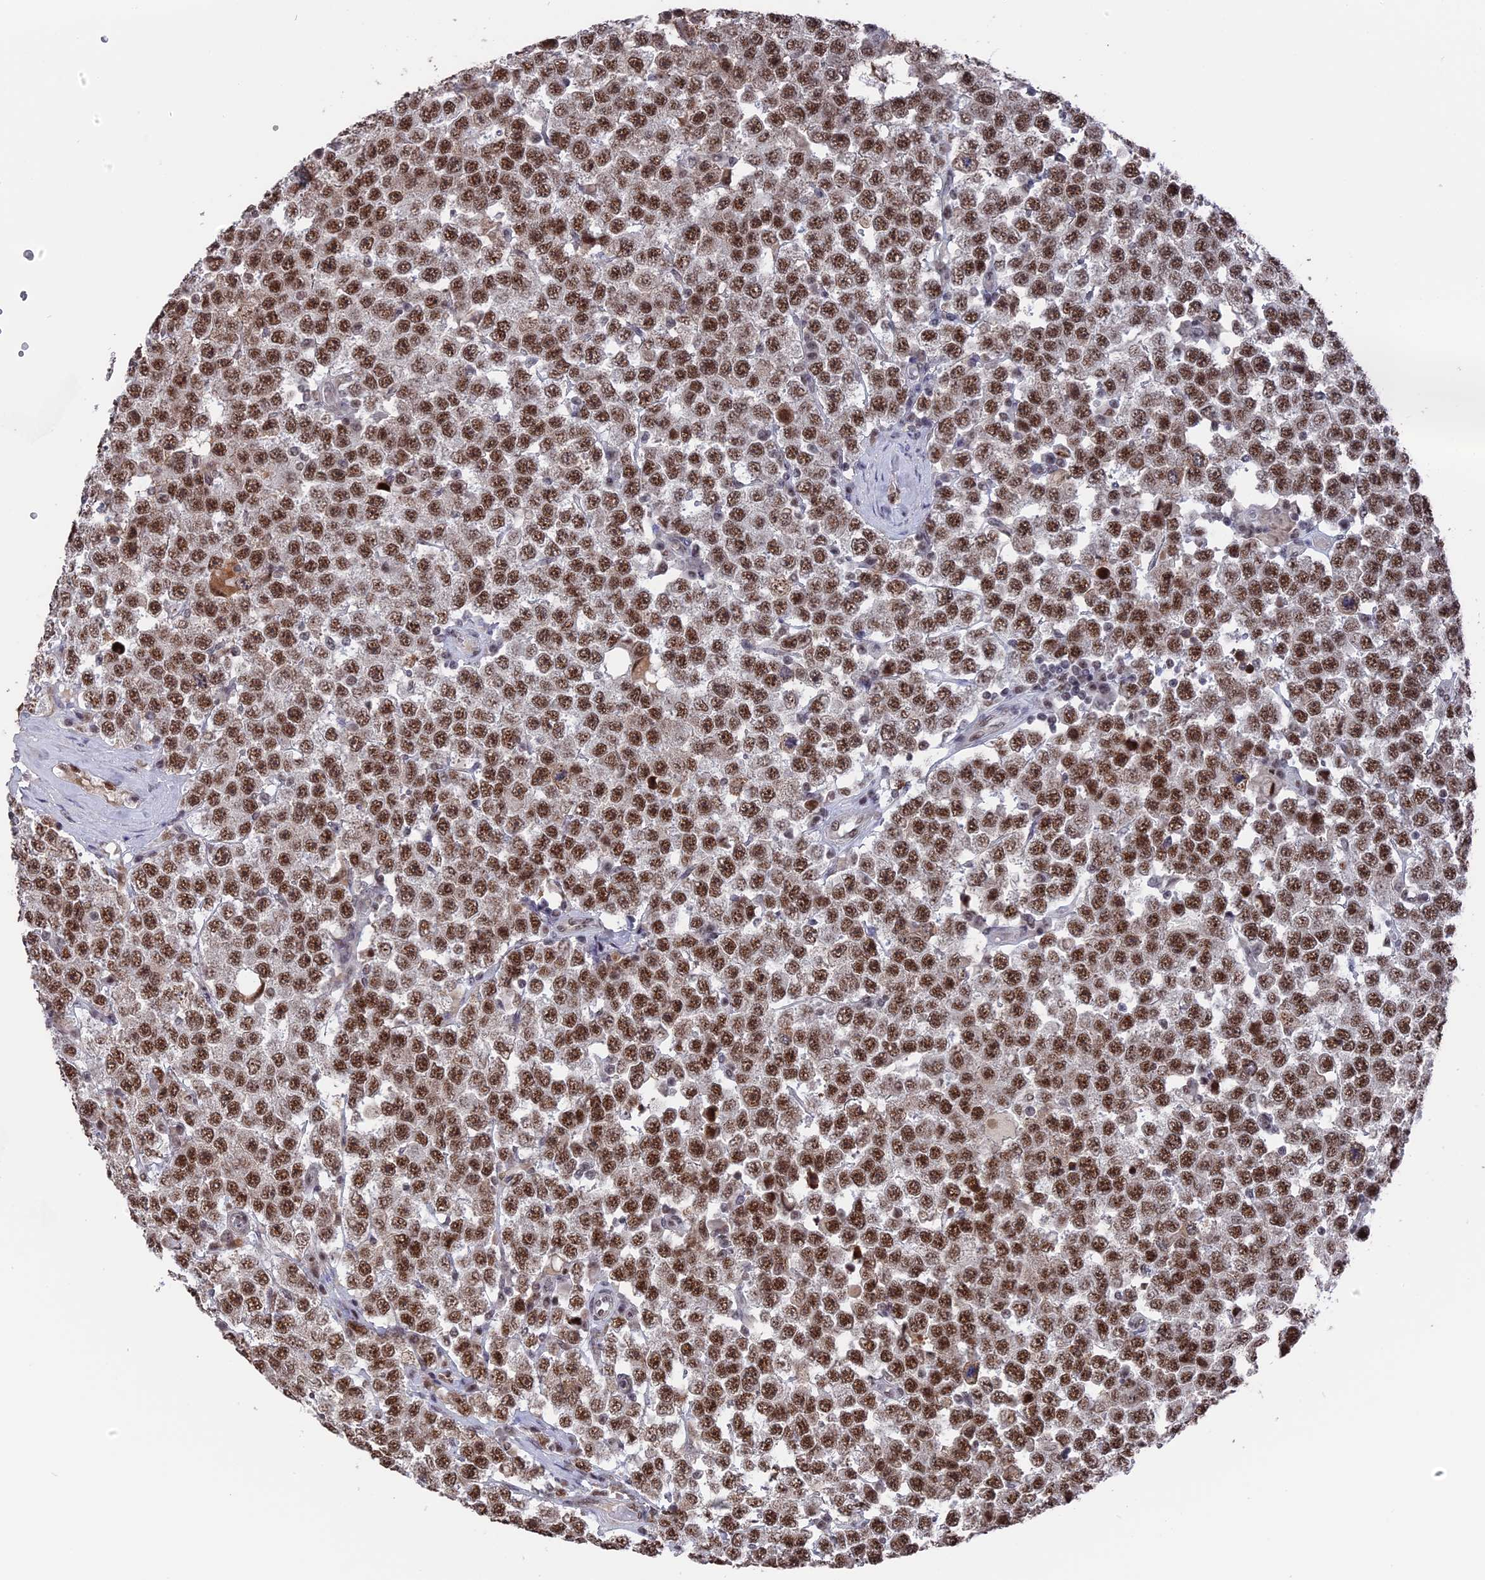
{"staining": {"intensity": "moderate", "quantity": ">75%", "location": "nuclear"}, "tissue": "testis cancer", "cell_type": "Tumor cells", "image_type": "cancer", "snomed": [{"axis": "morphology", "description": "Seminoma, NOS"}, {"axis": "topography", "description": "Testis"}], "caption": "Immunohistochemical staining of human testis cancer exhibits moderate nuclear protein positivity in about >75% of tumor cells.", "gene": "SF3A2", "patient": {"sex": "male", "age": 28}}